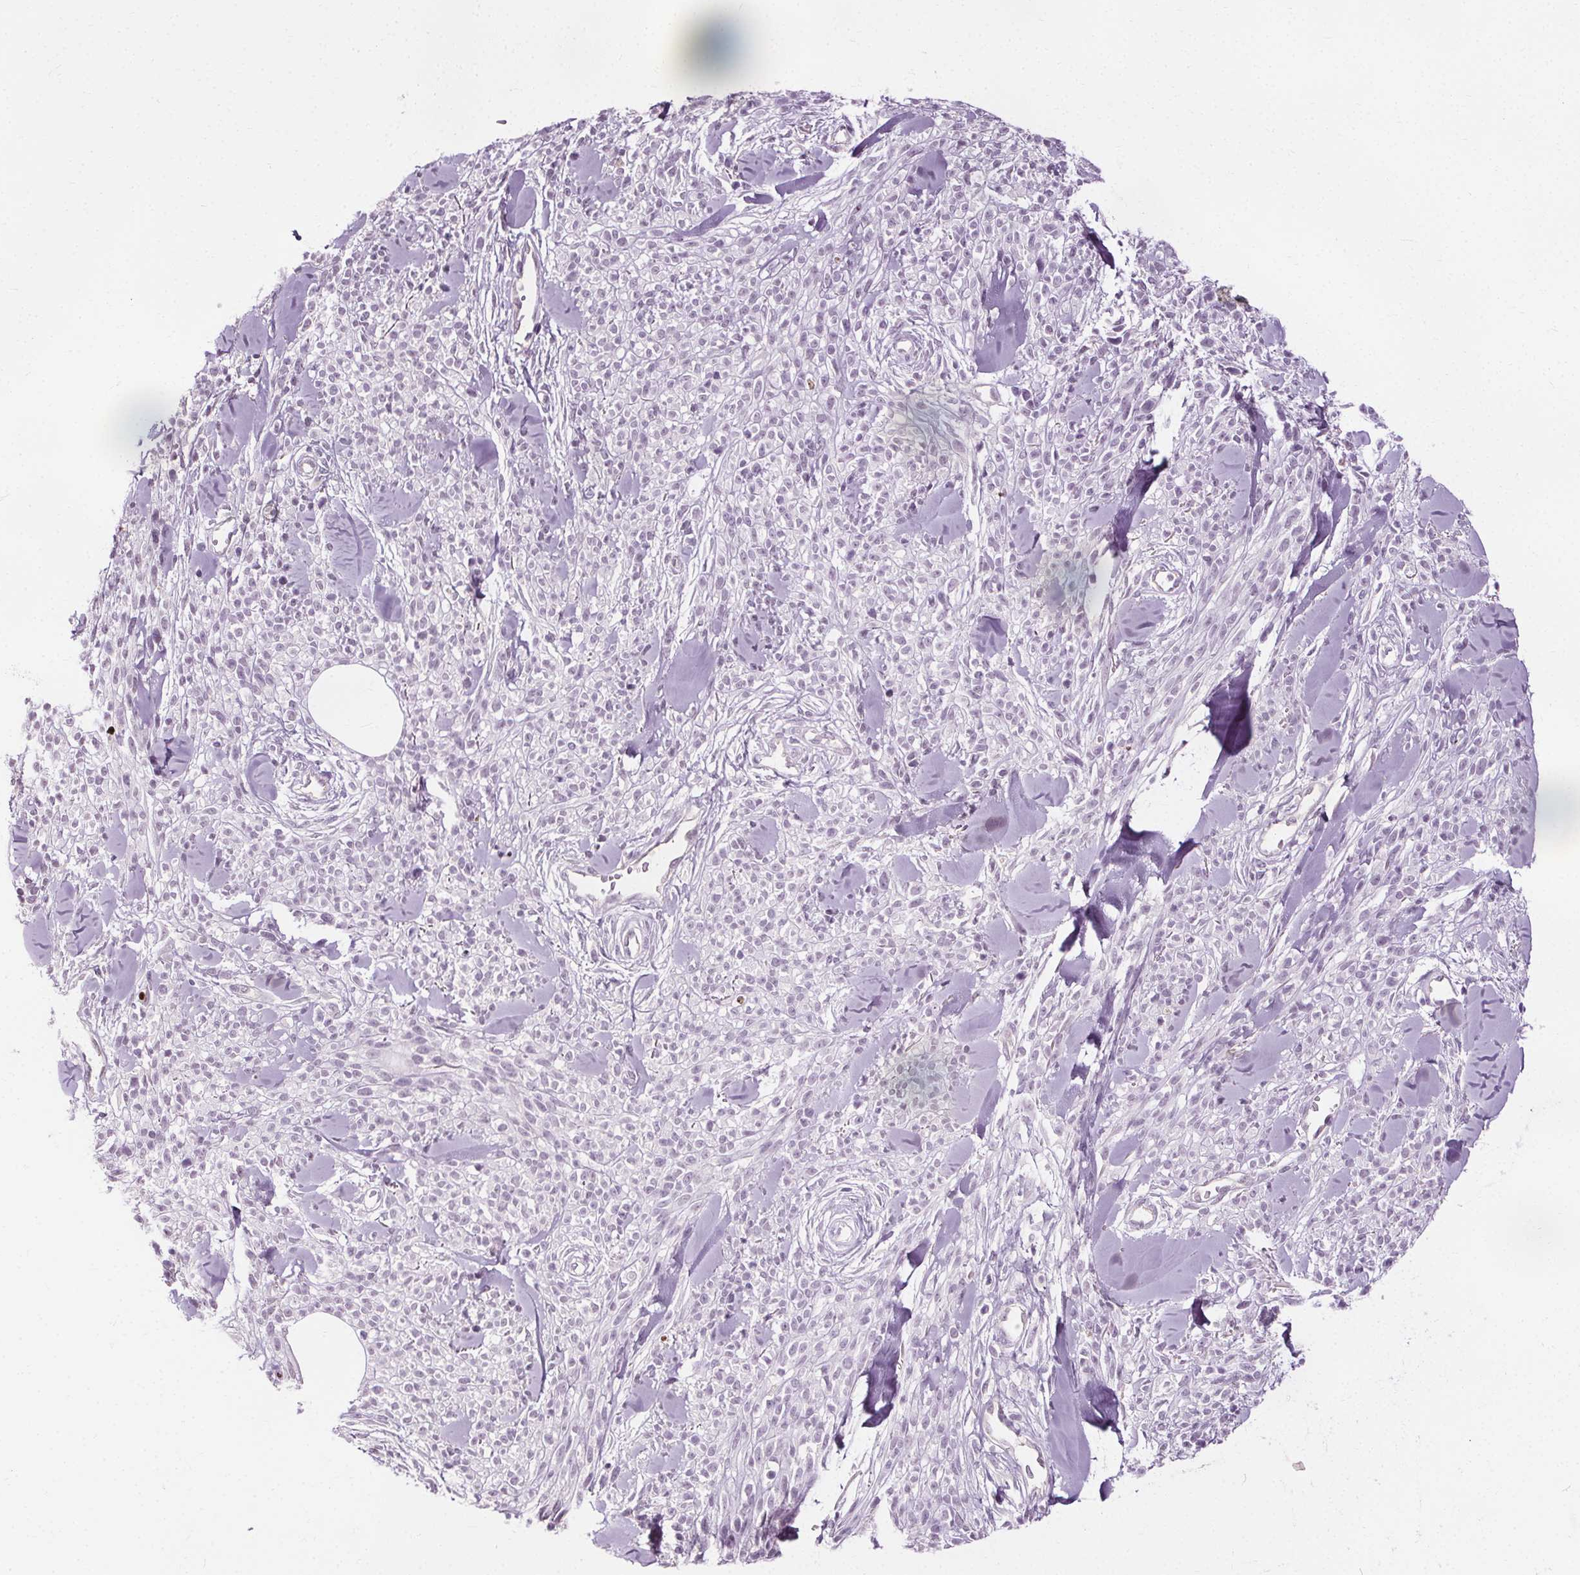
{"staining": {"intensity": "negative", "quantity": "none", "location": "none"}, "tissue": "melanoma", "cell_type": "Tumor cells", "image_type": "cancer", "snomed": [{"axis": "morphology", "description": "Malignant melanoma, NOS"}, {"axis": "topography", "description": "Skin"}, {"axis": "topography", "description": "Skin of trunk"}], "caption": "A high-resolution micrograph shows immunohistochemistry staining of melanoma, which reveals no significant expression in tumor cells. (IHC, brightfield microscopy, high magnification).", "gene": "CEBPA", "patient": {"sex": "male", "age": 74}}